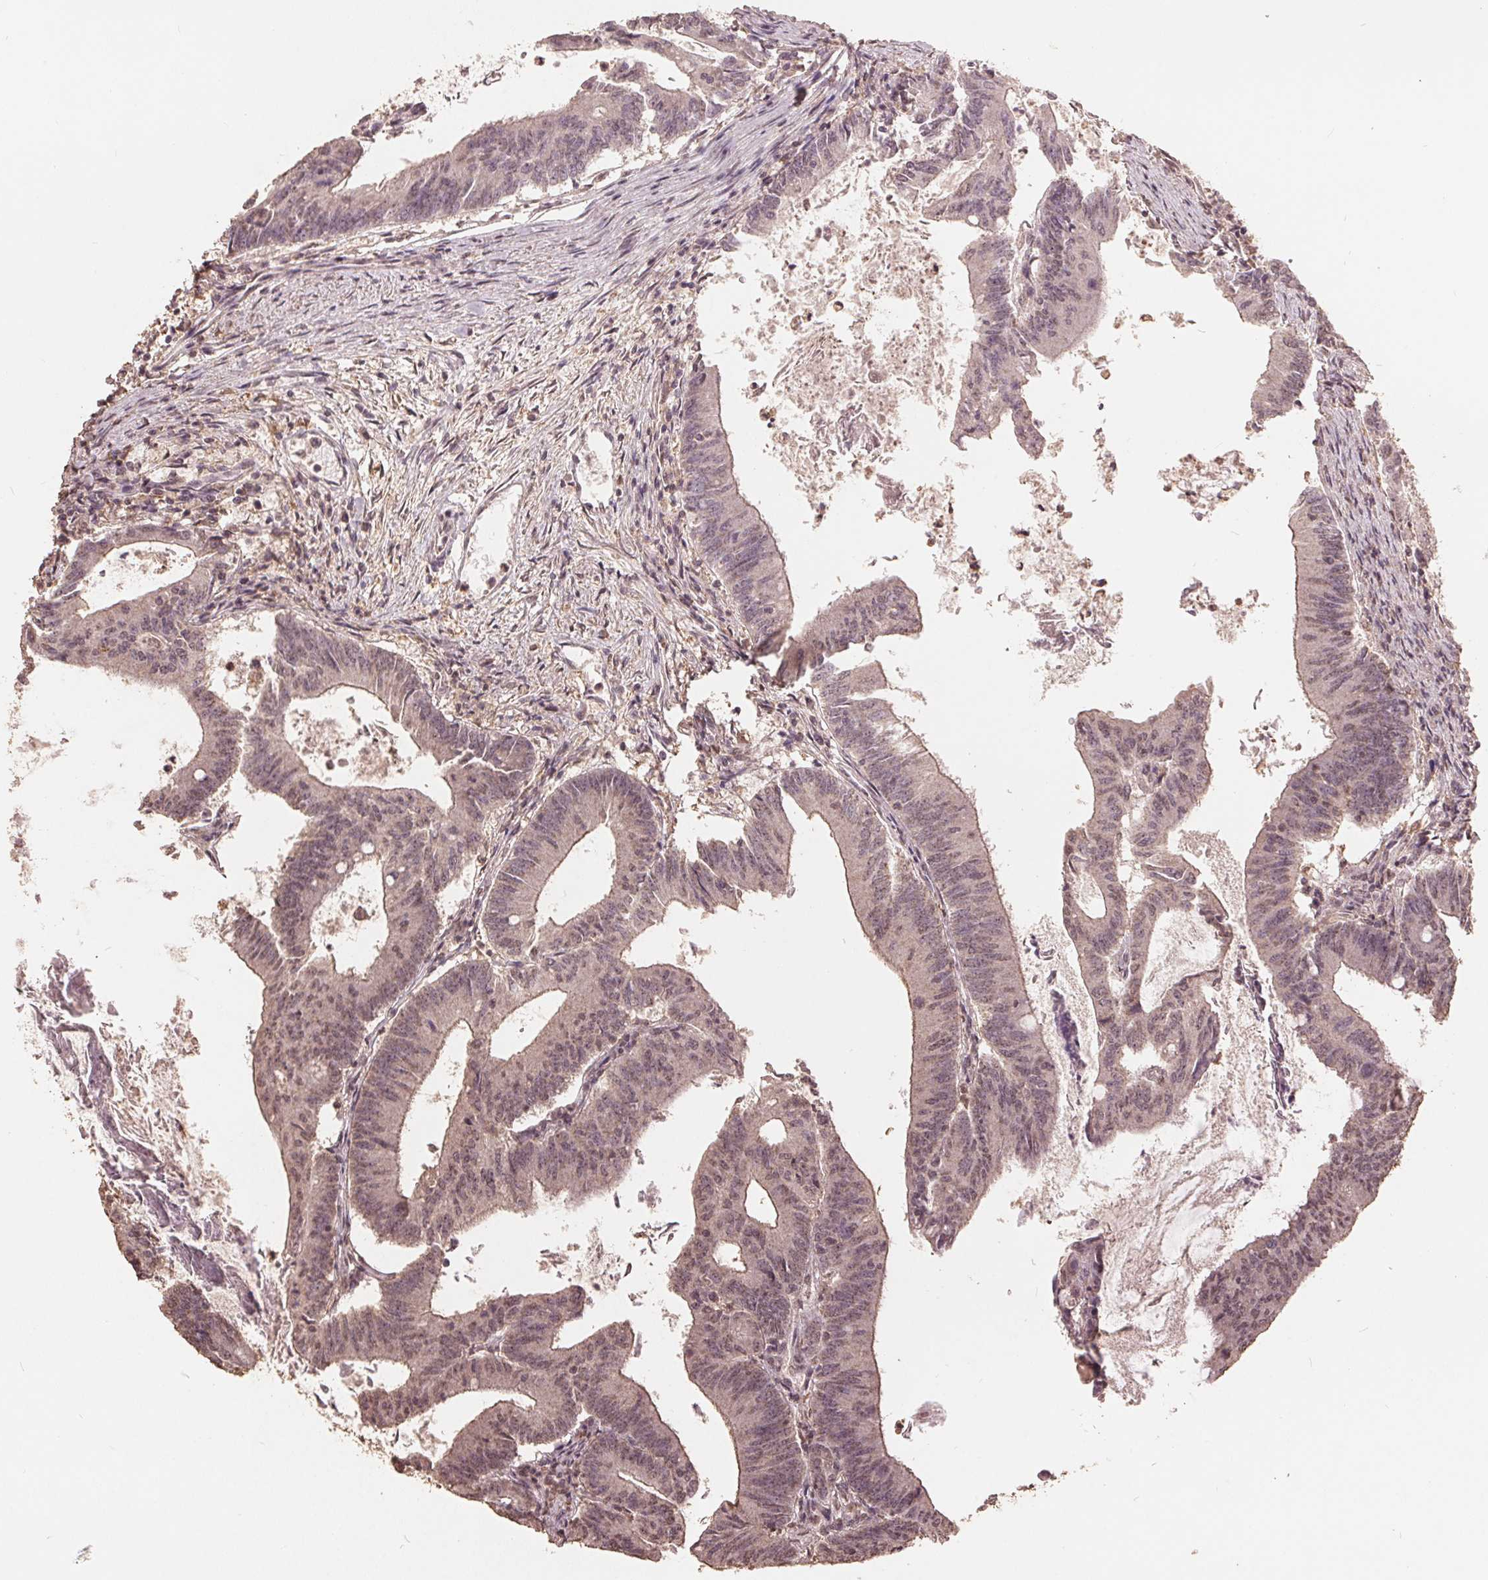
{"staining": {"intensity": "weak", "quantity": "<25%", "location": "nuclear"}, "tissue": "colorectal cancer", "cell_type": "Tumor cells", "image_type": "cancer", "snomed": [{"axis": "morphology", "description": "Adenocarcinoma, NOS"}, {"axis": "topography", "description": "Colon"}], "caption": "Human colorectal cancer stained for a protein using immunohistochemistry displays no expression in tumor cells.", "gene": "DSG3", "patient": {"sex": "female", "age": 70}}